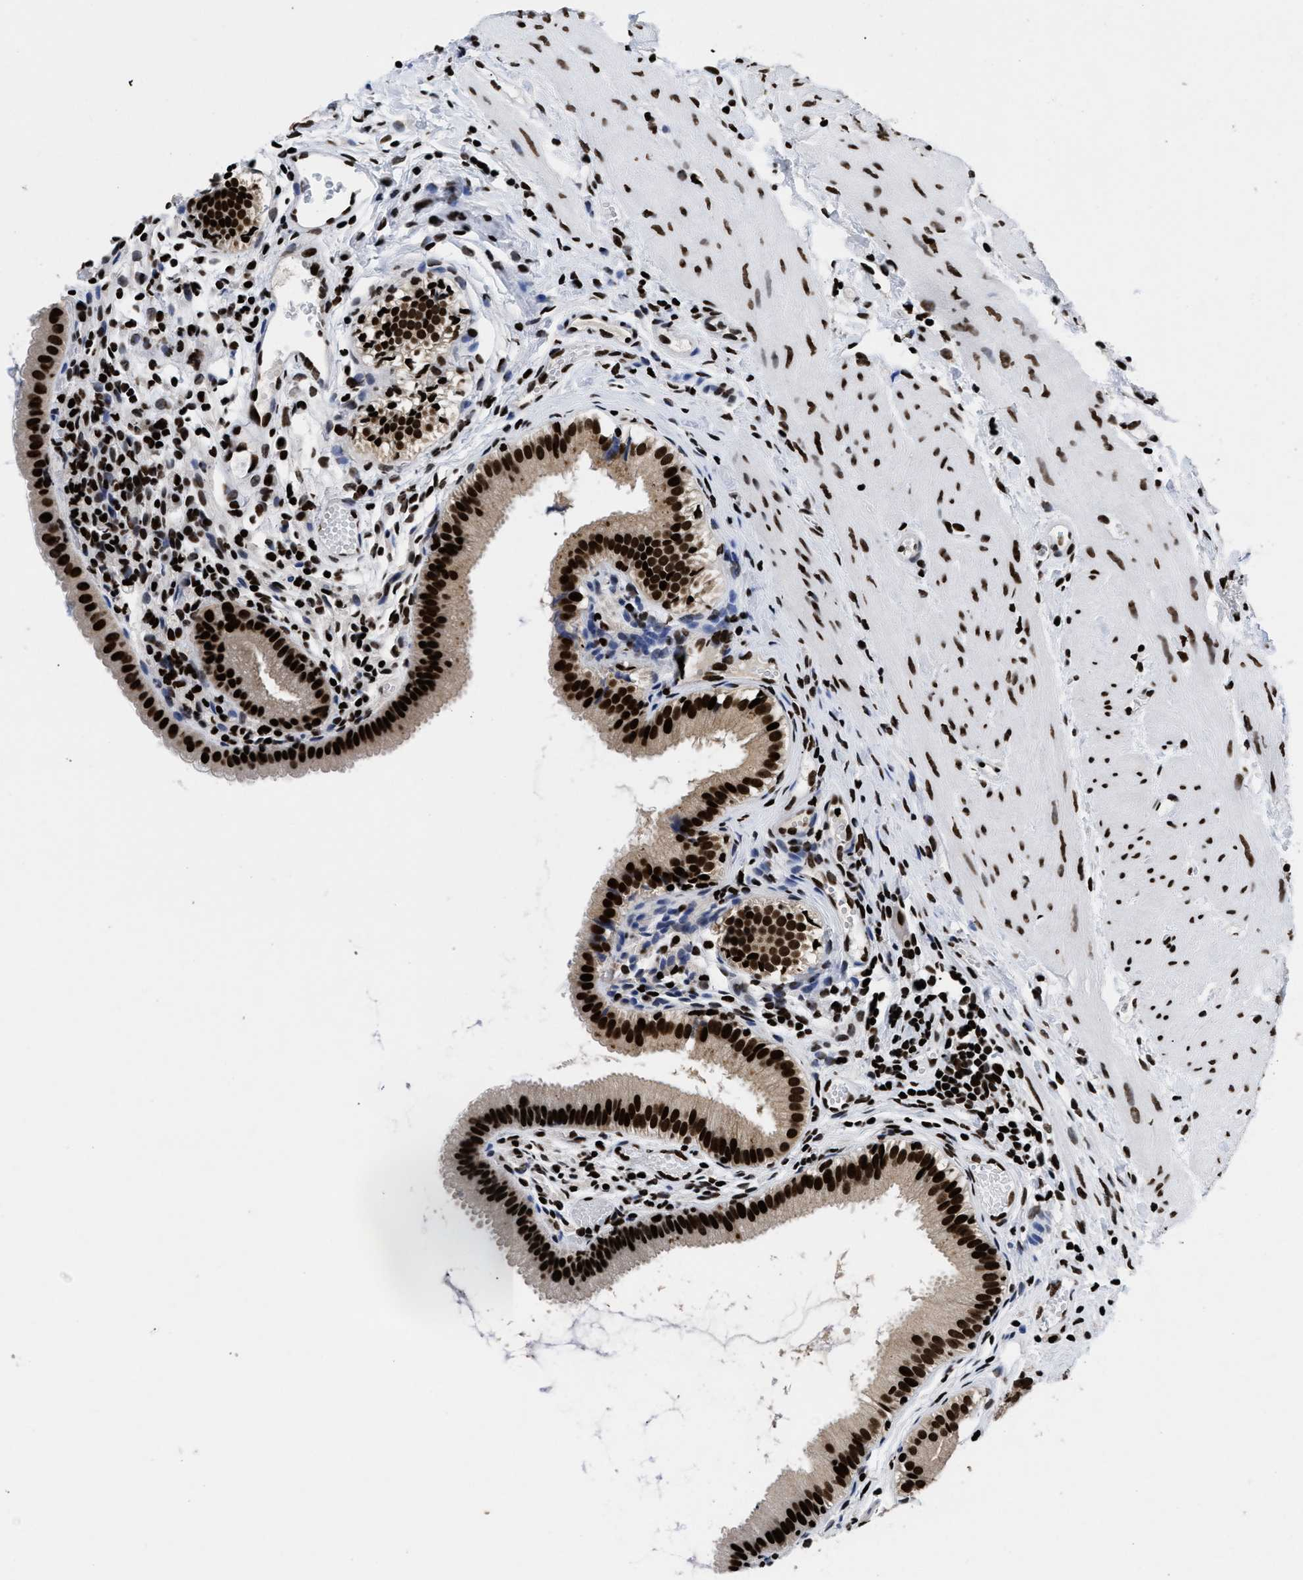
{"staining": {"intensity": "strong", "quantity": ">75%", "location": "nuclear"}, "tissue": "gallbladder", "cell_type": "Glandular cells", "image_type": "normal", "snomed": [{"axis": "morphology", "description": "Normal tissue, NOS"}, {"axis": "topography", "description": "Gallbladder"}], "caption": "IHC histopathology image of unremarkable gallbladder stained for a protein (brown), which shows high levels of strong nuclear staining in approximately >75% of glandular cells.", "gene": "CALHM3", "patient": {"sex": "female", "age": 26}}